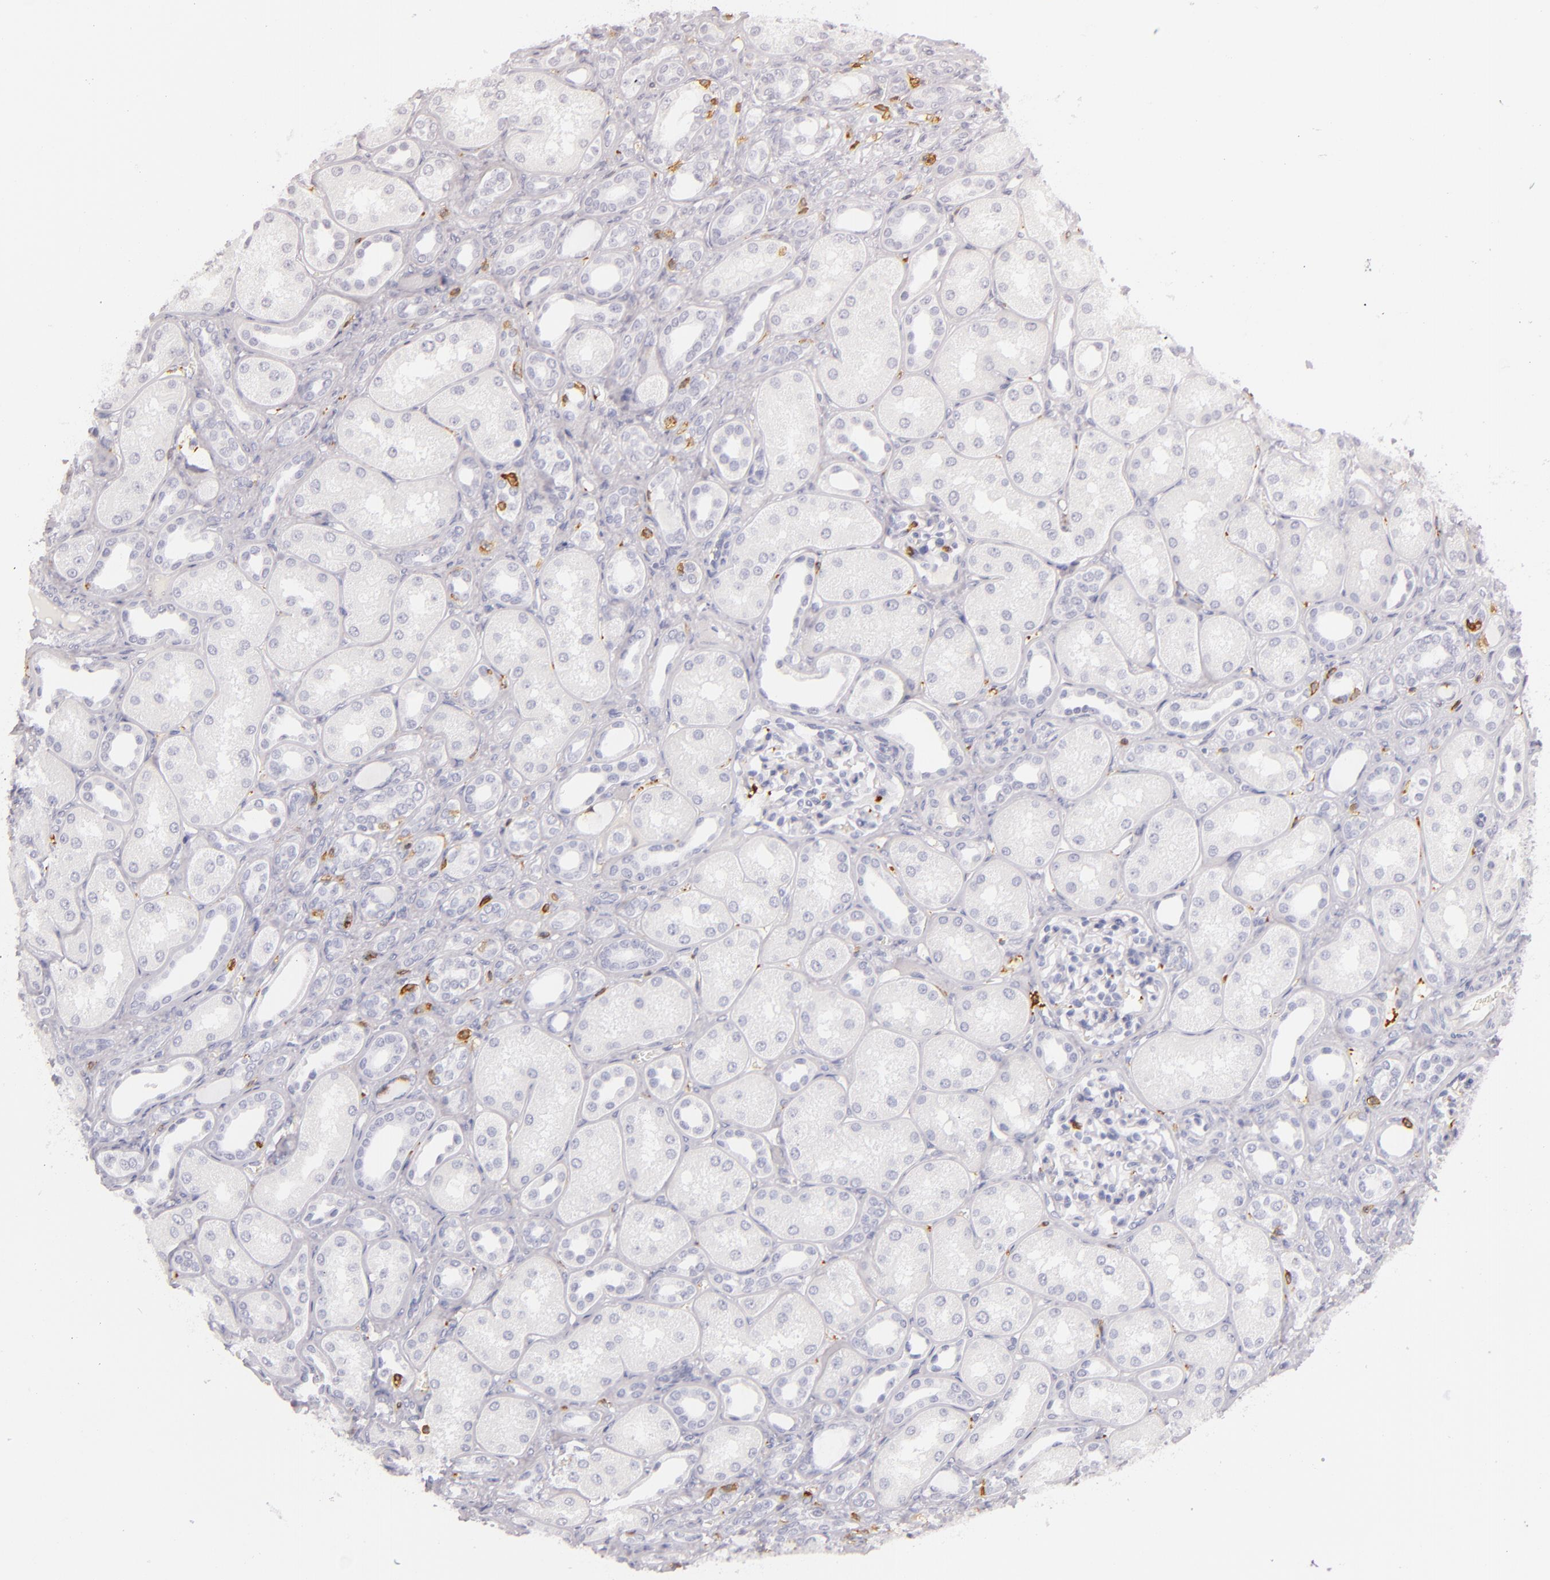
{"staining": {"intensity": "negative", "quantity": "none", "location": "none"}, "tissue": "kidney", "cell_type": "Cells in glomeruli", "image_type": "normal", "snomed": [{"axis": "morphology", "description": "Normal tissue, NOS"}, {"axis": "topography", "description": "Kidney"}], "caption": "Human kidney stained for a protein using IHC displays no positivity in cells in glomeruli.", "gene": "LAT", "patient": {"sex": "male", "age": 7}}